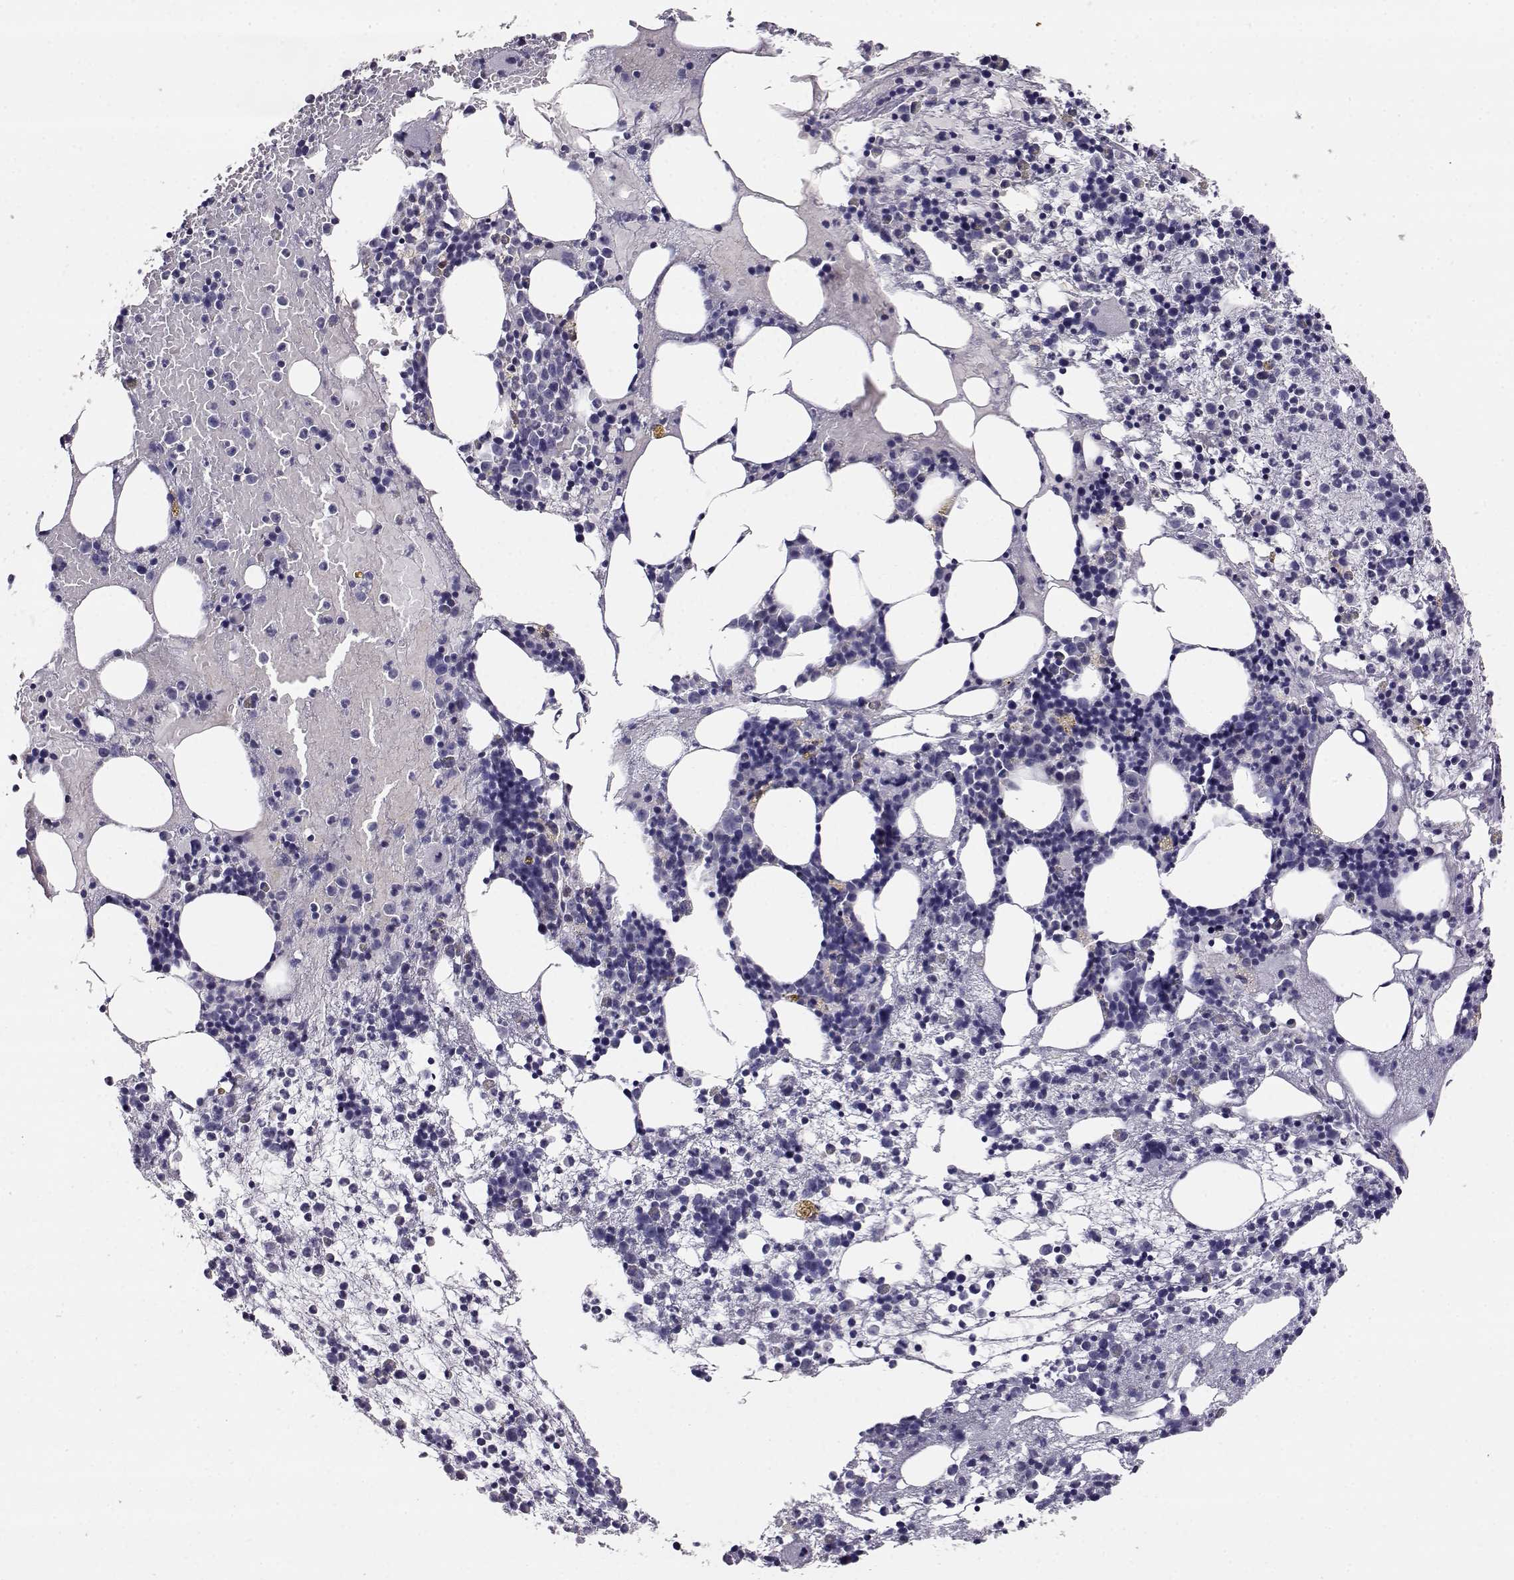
{"staining": {"intensity": "weak", "quantity": "<25%", "location": "cytoplasmic/membranous"}, "tissue": "bone marrow", "cell_type": "Hematopoietic cells", "image_type": "normal", "snomed": [{"axis": "morphology", "description": "Normal tissue, NOS"}, {"axis": "topography", "description": "Bone marrow"}], "caption": "Bone marrow stained for a protein using IHC exhibits no positivity hematopoietic cells.", "gene": "AKR1B1", "patient": {"sex": "male", "age": 54}}